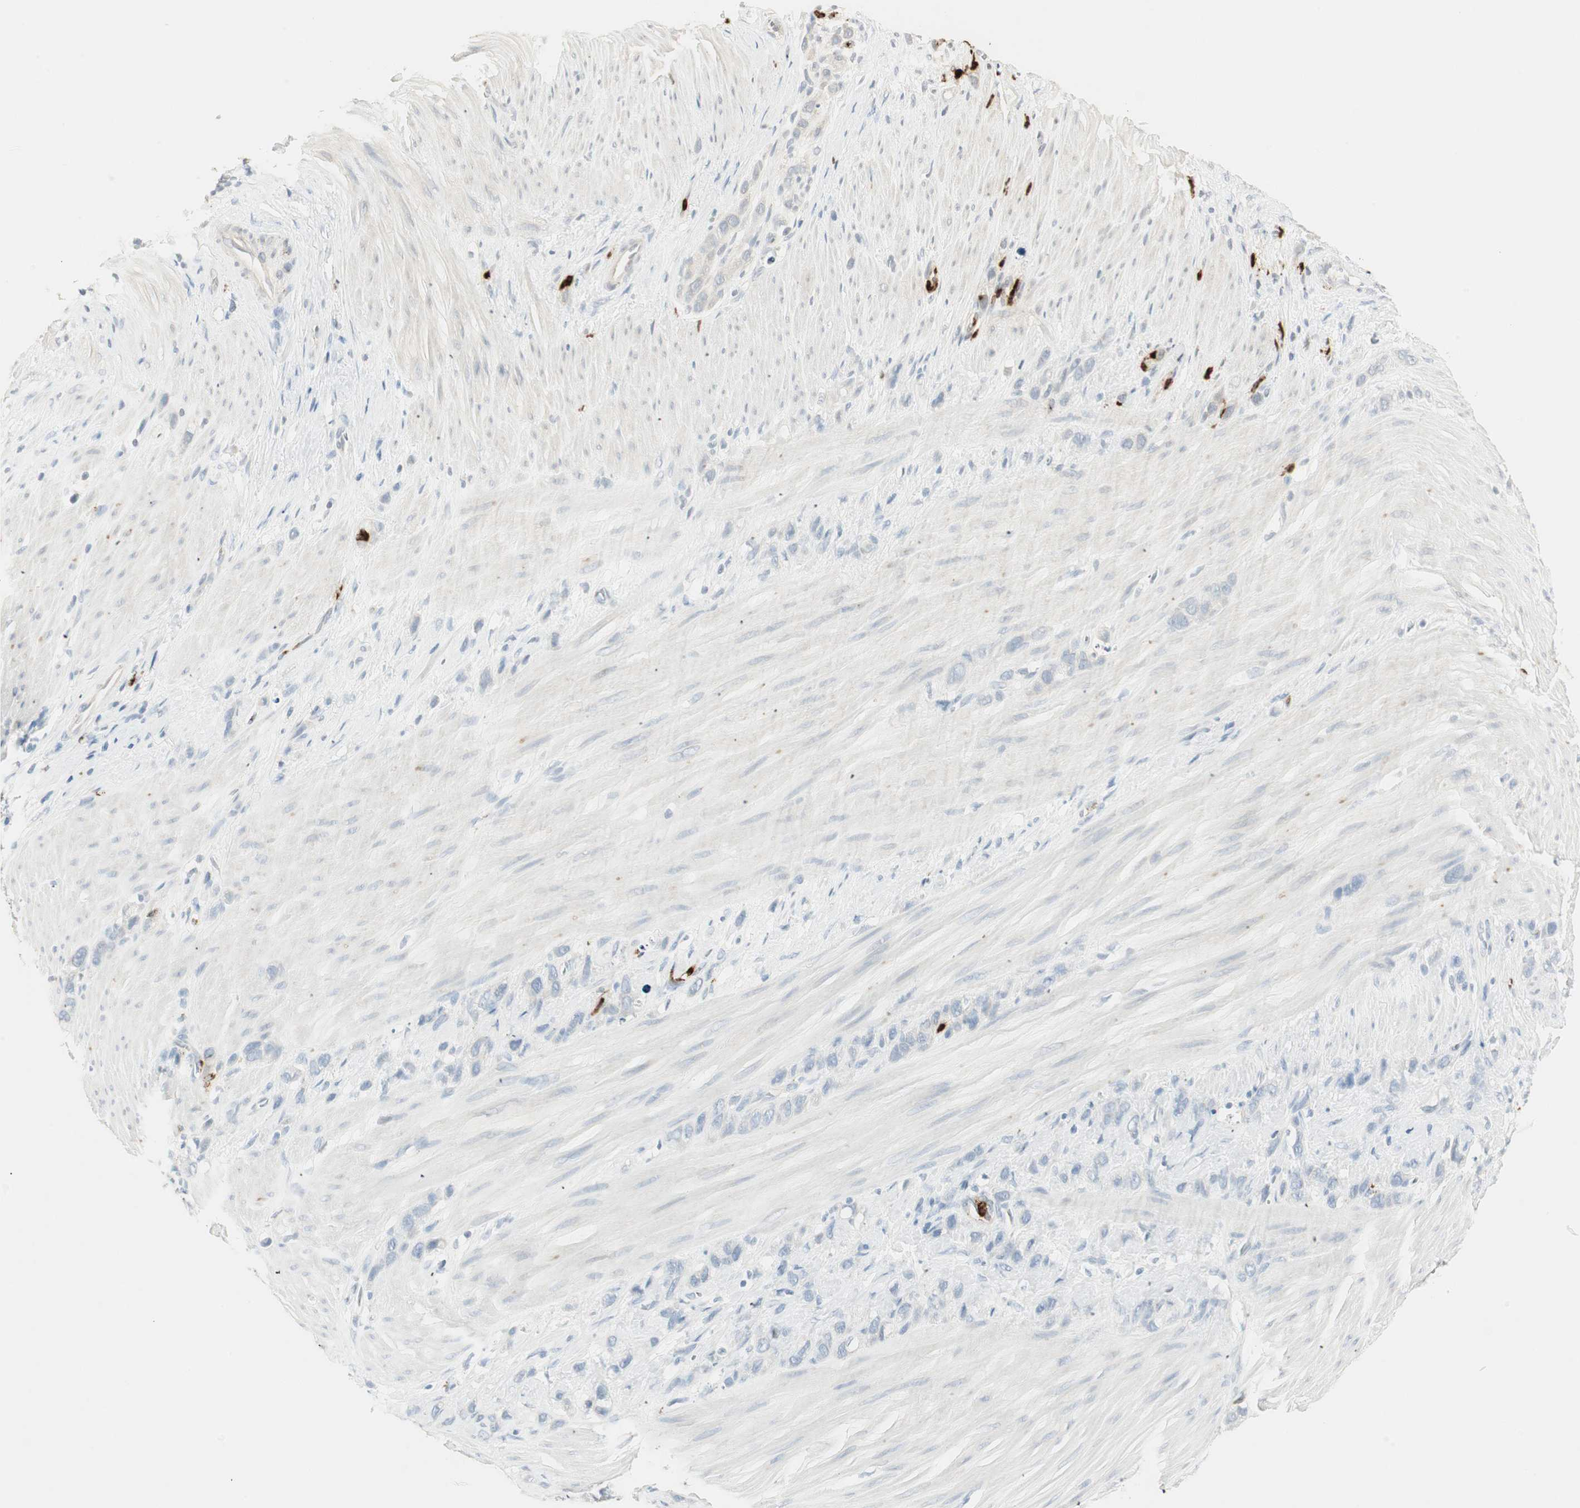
{"staining": {"intensity": "negative", "quantity": "none", "location": "none"}, "tissue": "stomach cancer", "cell_type": "Tumor cells", "image_type": "cancer", "snomed": [{"axis": "morphology", "description": "Normal tissue, NOS"}, {"axis": "morphology", "description": "Adenocarcinoma, NOS"}, {"axis": "morphology", "description": "Adenocarcinoma, High grade"}, {"axis": "topography", "description": "Stomach, upper"}, {"axis": "topography", "description": "Stomach"}], "caption": "Stomach adenocarcinoma was stained to show a protein in brown. There is no significant positivity in tumor cells.", "gene": "PRTN3", "patient": {"sex": "female", "age": 65}}